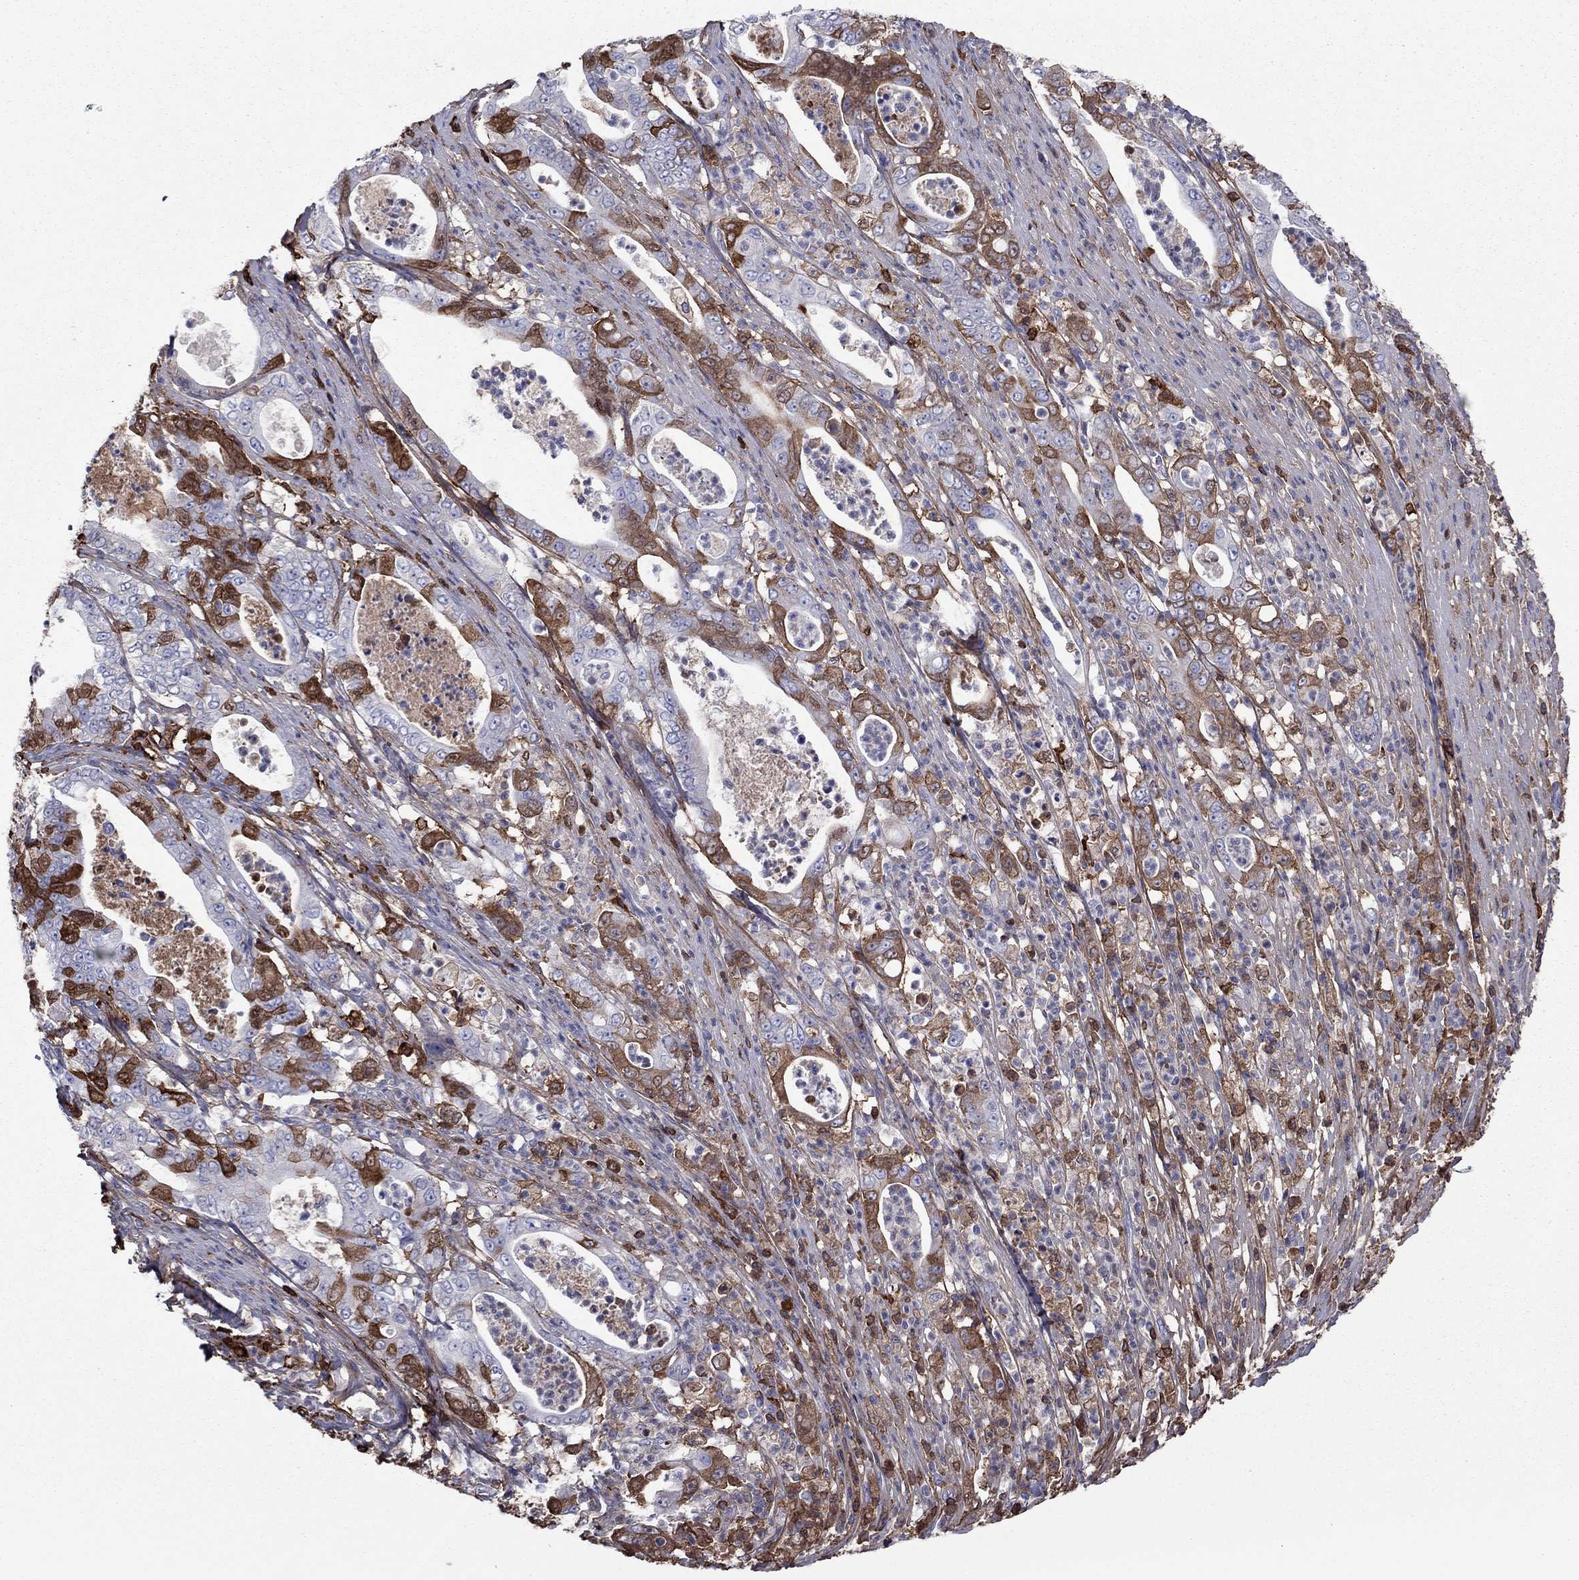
{"staining": {"intensity": "strong", "quantity": "25%-75%", "location": "cytoplasmic/membranous"}, "tissue": "pancreatic cancer", "cell_type": "Tumor cells", "image_type": "cancer", "snomed": [{"axis": "morphology", "description": "Adenocarcinoma, NOS"}, {"axis": "topography", "description": "Pancreas"}], "caption": "Adenocarcinoma (pancreatic) stained with a brown dye exhibits strong cytoplasmic/membranous positive expression in about 25%-75% of tumor cells.", "gene": "HPX", "patient": {"sex": "male", "age": 71}}